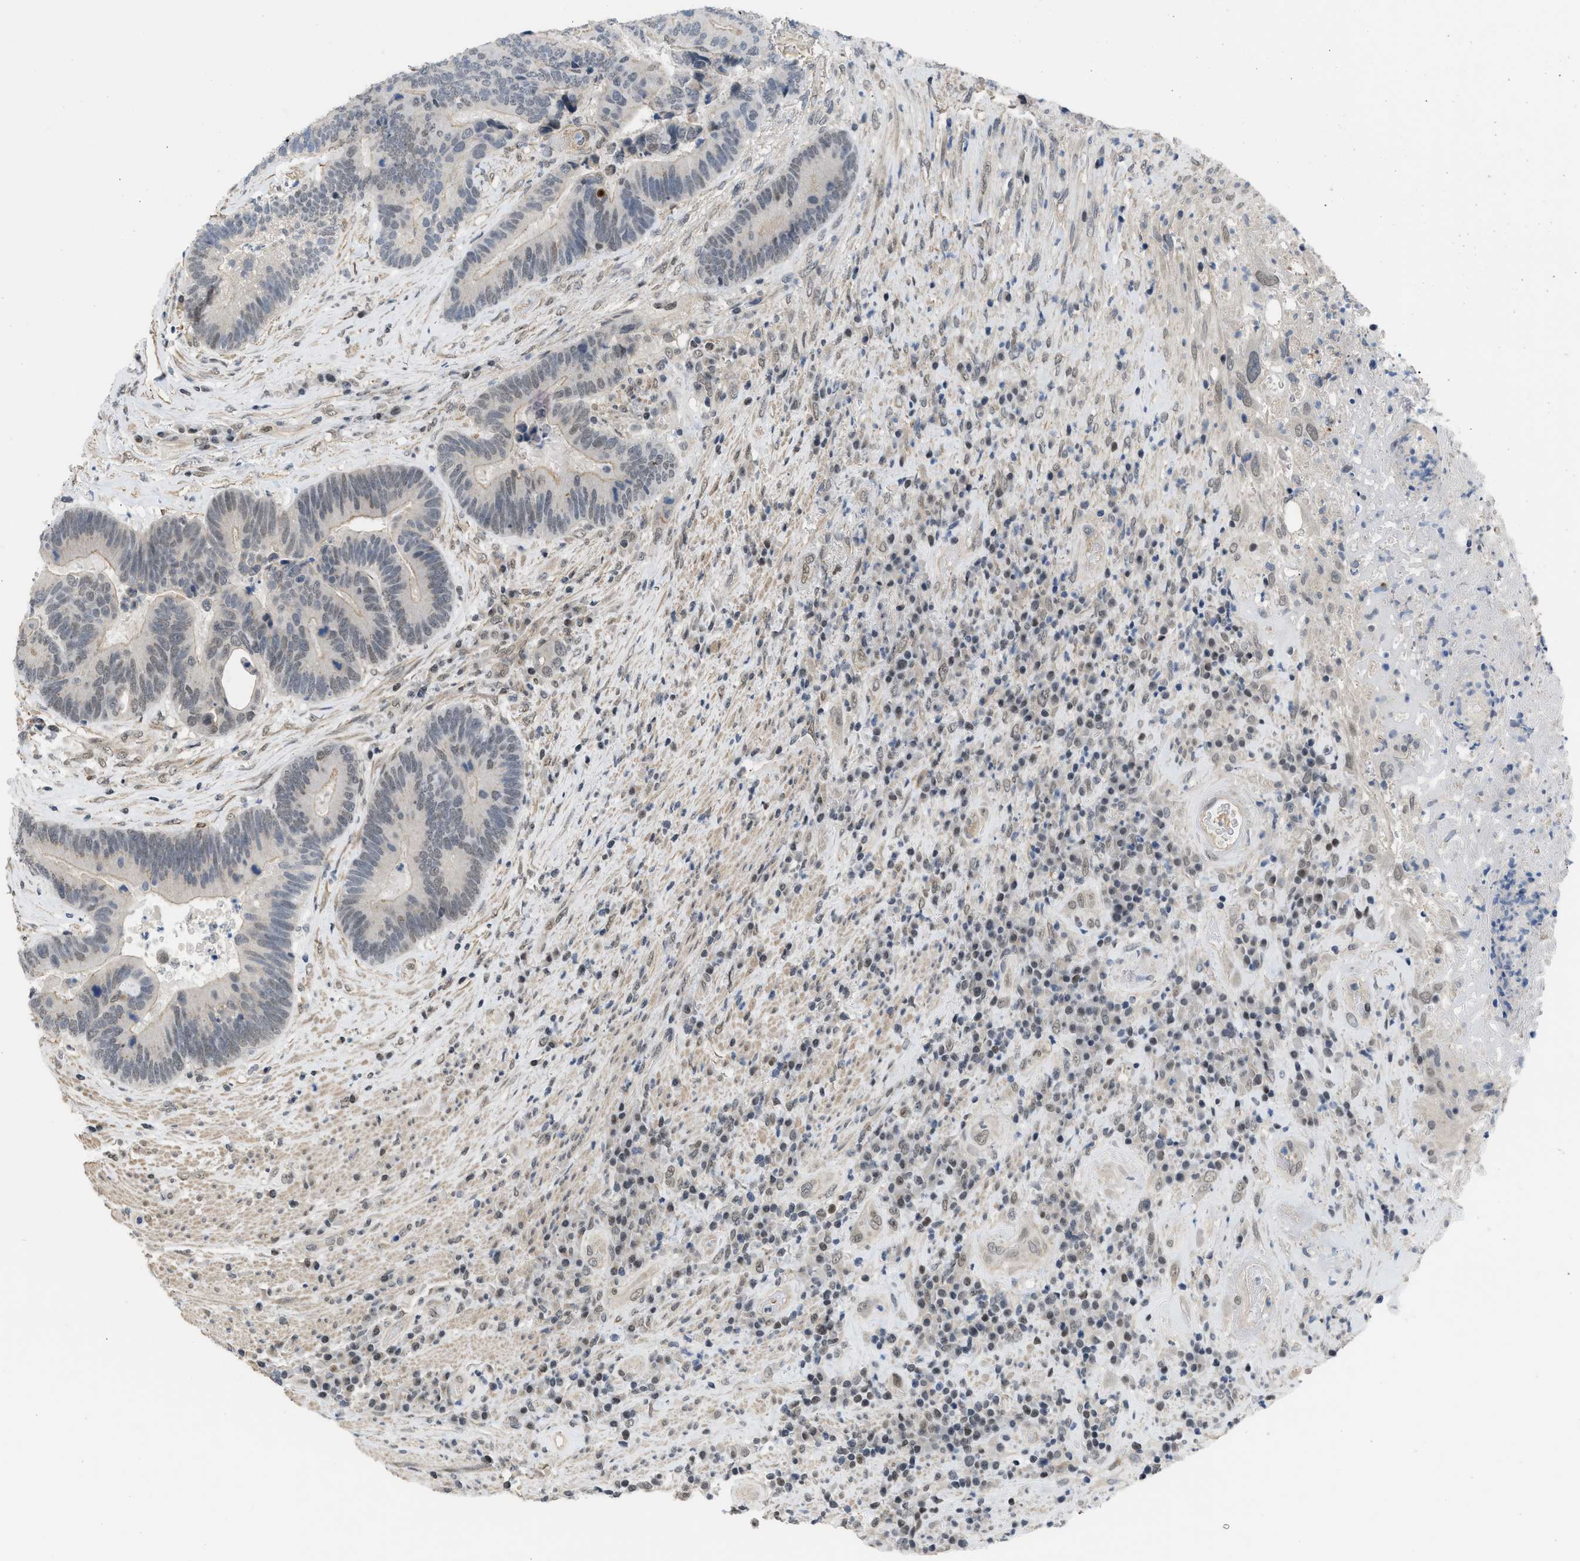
{"staining": {"intensity": "weak", "quantity": "25%-75%", "location": "nuclear"}, "tissue": "colorectal cancer", "cell_type": "Tumor cells", "image_type": "cancer", "snomed": [{"axis": "morphology", "description": "Adenocarcinoma, NOS"}, {"axis": "topography", "description": "Rectum"}], "caption": "This micrograph reveals IHC staining of human colorectal cancer (adenocarcinoma), with low weak nuclear positivity in approximately 25%-75% of tumor cells.", "gene": "TERF2IP", "patient": {"sex": "female", "age": 89}}